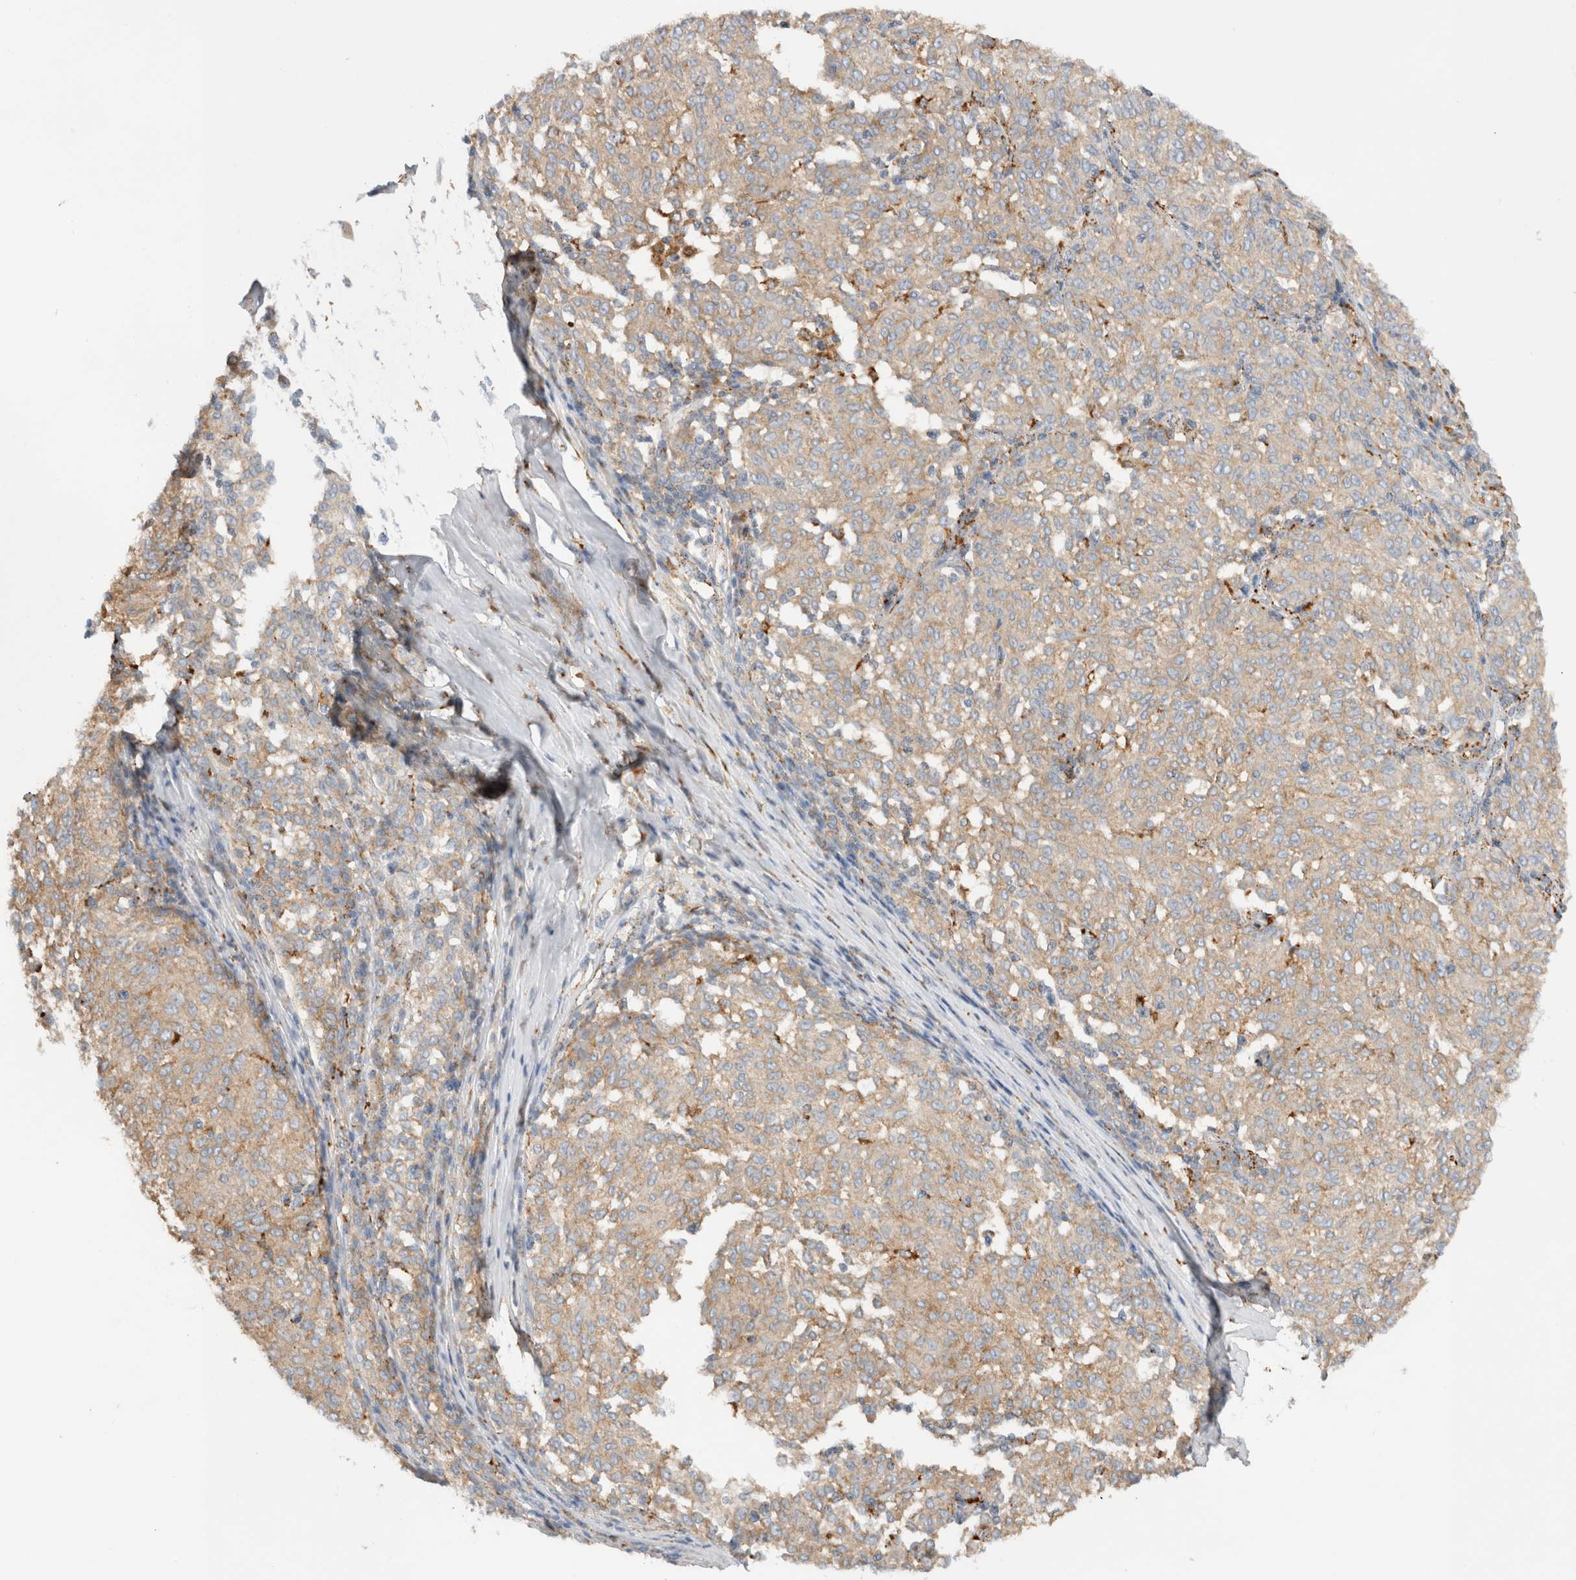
{"staining": {"intensity": "weak", "quantity": ">75%", "location": "cytoplasmic/membranous"}, "tissue": "melanoma", "cell_type": "Tumor cells", "image_type": "cancer", "snomed": [{"axis": "morphology", "description": "Malignant melanoma, NOS"}, {"axis": "topography", "description": "Skin"}], "caption": "High-magnification brightfield microscopy of malignant melanoma stained with DAB (3,3'-diaminobenzidine) (brown) and counterstained with hematoxylin (blue). tumor cells exhibit weak cytoplasmic/membranous staining is seen in approximately>75% of cells. The staining is performed using DAB (3,3'-diaminobenzidine) brown chromogen to label protein expression. The nuclei are counter-stained blue using hematoxylin.", "gene": "GNS", "patient": {"sex": "female", "age": 72}}